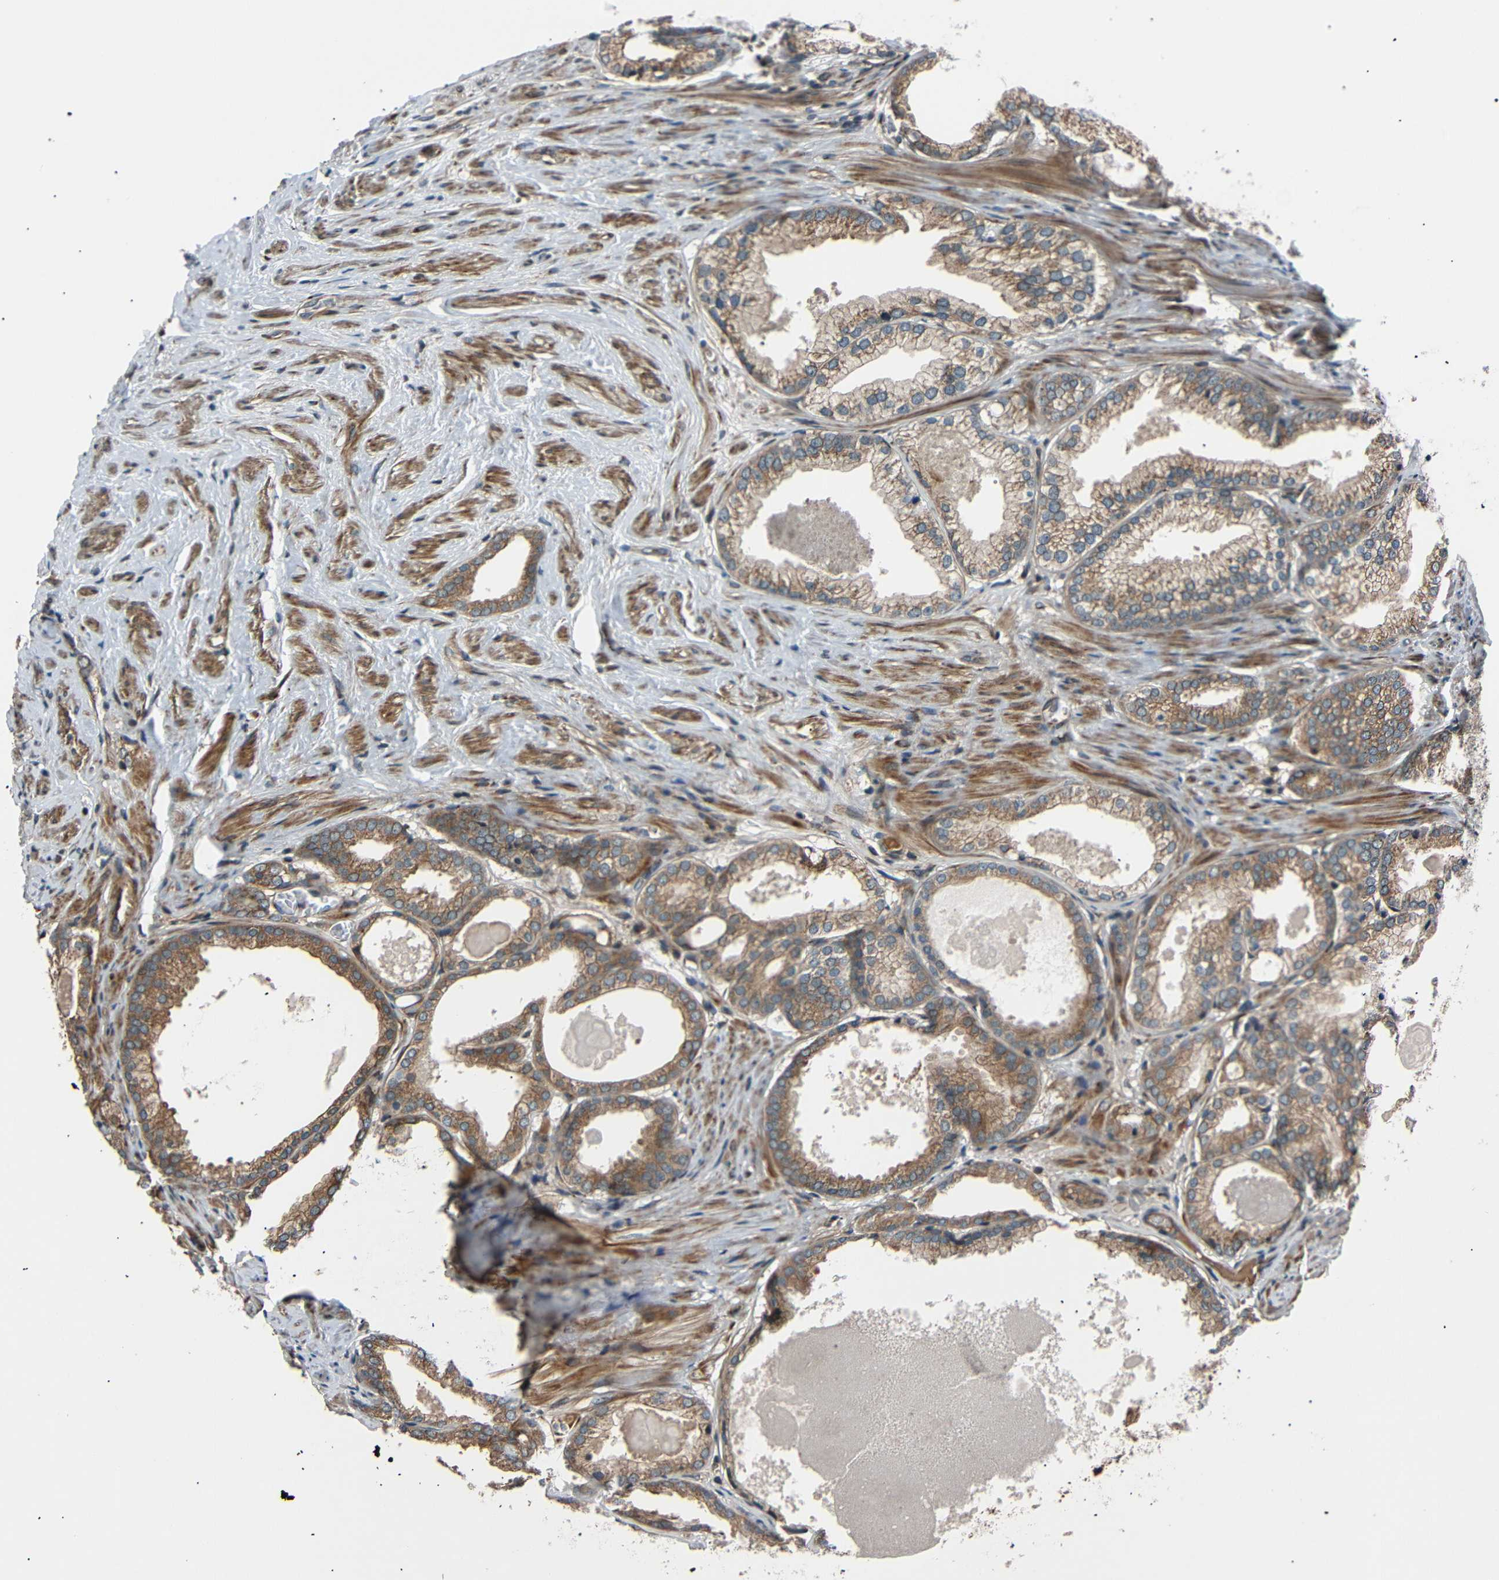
{"staining": {"intensity": "moderate", "quantity": ">75%", "location": "cytoplasmic/membranous"}, "tissue": "prostate cancer", "cell_type": "Tumor cells", "image_type": "cancer", "snomed": [{"axis": "morphology", "description": "Adenocarcinoma, High grade"}, {"axis": "topography", "description": "Prostate"}], "caption": "Immunohistochemical staining of human prostate cancer displays medium levels of moderate cytoplasmic/membranous protein expression in approximately >75% of tumor cells. (Stains: DAB (3,3'-diaminobenzidine) in brown, nuclei in blue, Microscopy: brightfield microscopy at high magnification).", "gene": "AKAP9", "patient": {"sex": "male", "age": 61}}